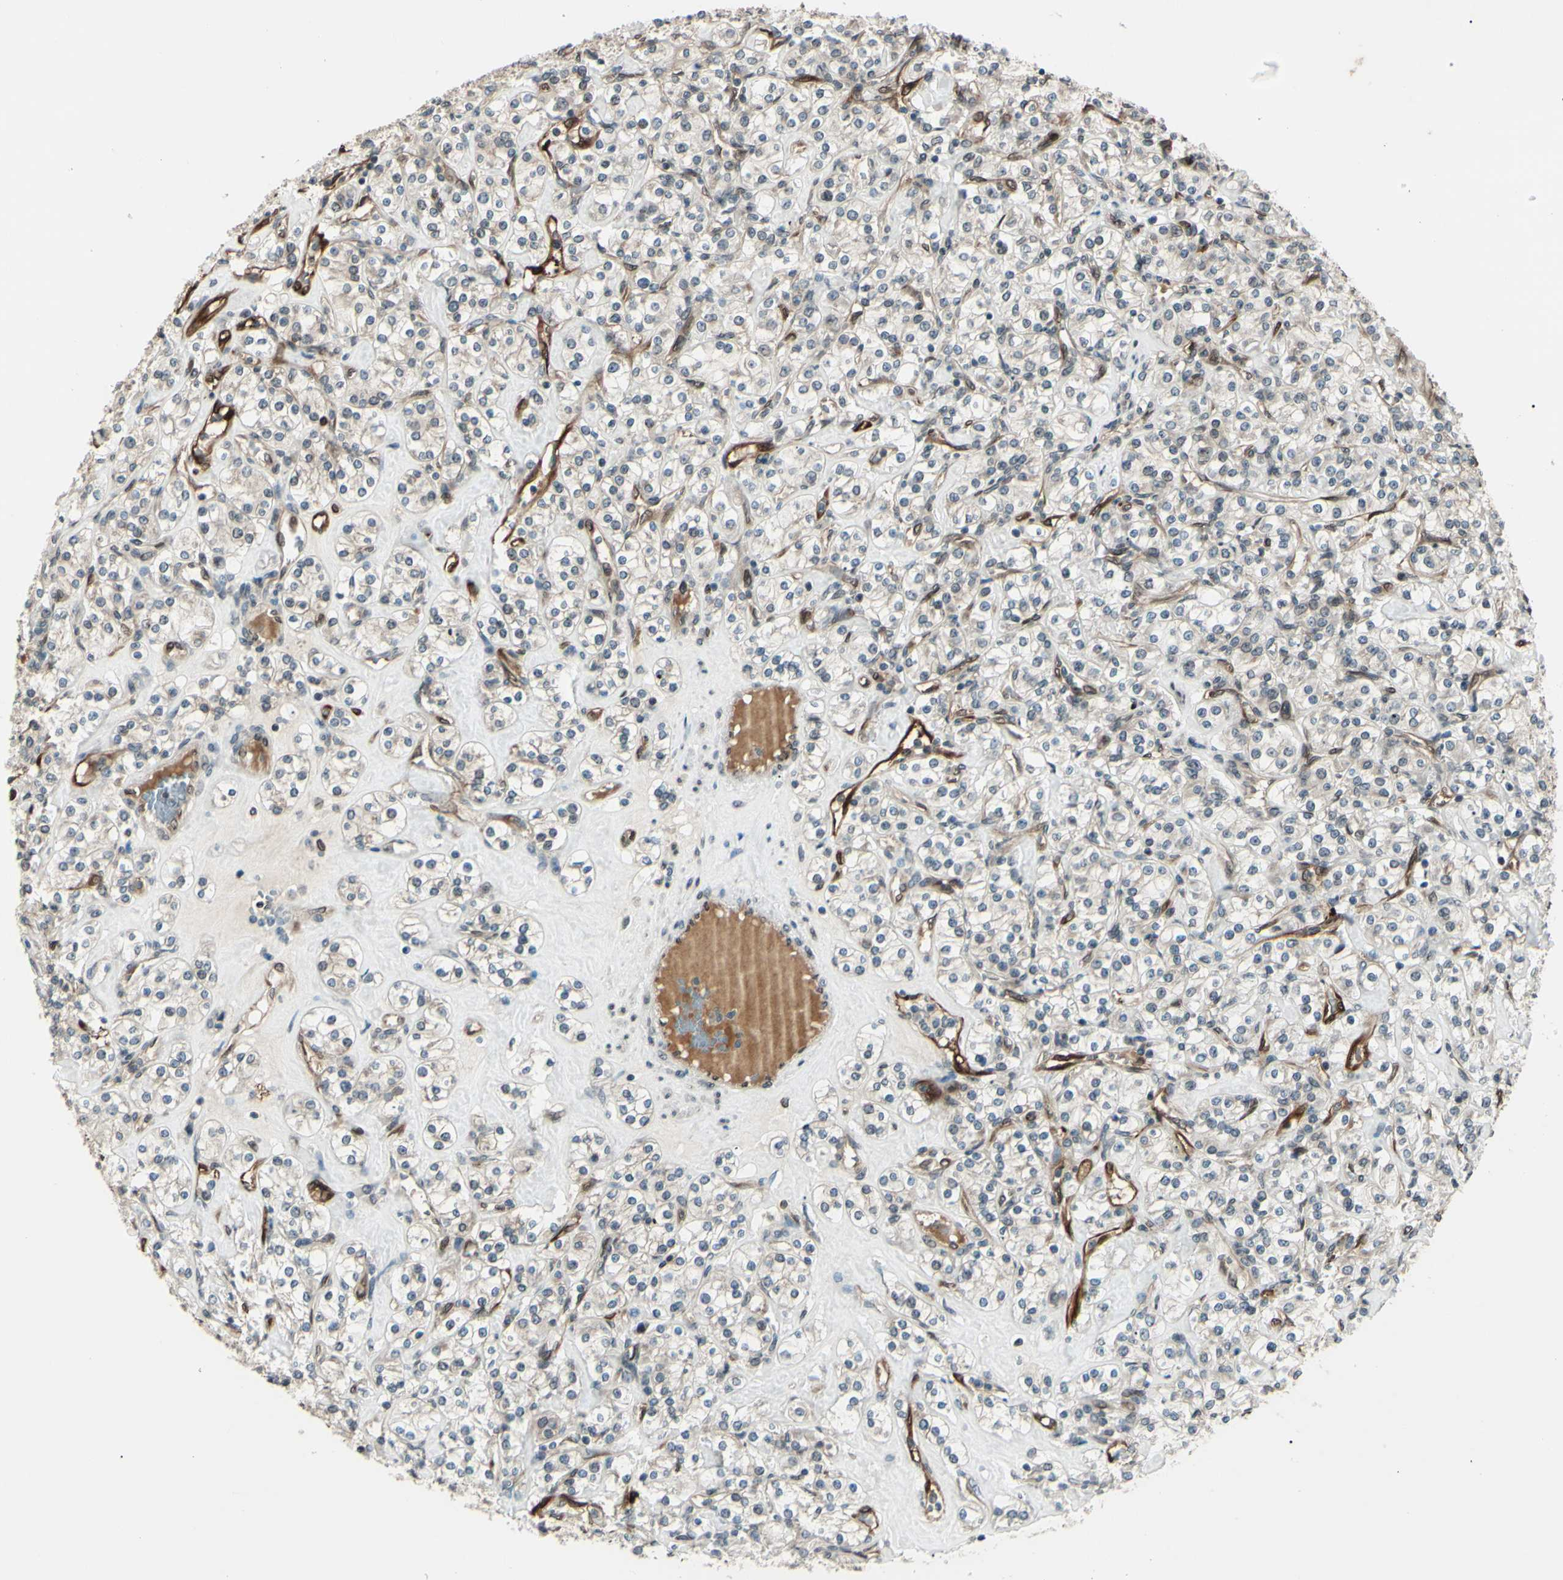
{"staining": {"intensity": "weak", "quantity": "<25%", "location": "cytoplasmic/membranous"}, "tissue": "renal cancer", "cell_type": "Tumor cells", "image_type": "cancer", "snomed": [{"axis": "morphology", "description": "Adenocarcinoma, NOS"}, {"axis": "topography", "description": "Kidney"}], "caption": "The IHC histopathology image has no significant positivity in tumor cells of adenocarcinoma (renal) tissue. (Stains: DAB (3,3'-diaminobenzidine) IHC with hematoxylin counter stain, Microscopy: brightfield microscopy at high magnification).", "gene": "MLF2", "patient": {"sex": "male", "age": 77}}